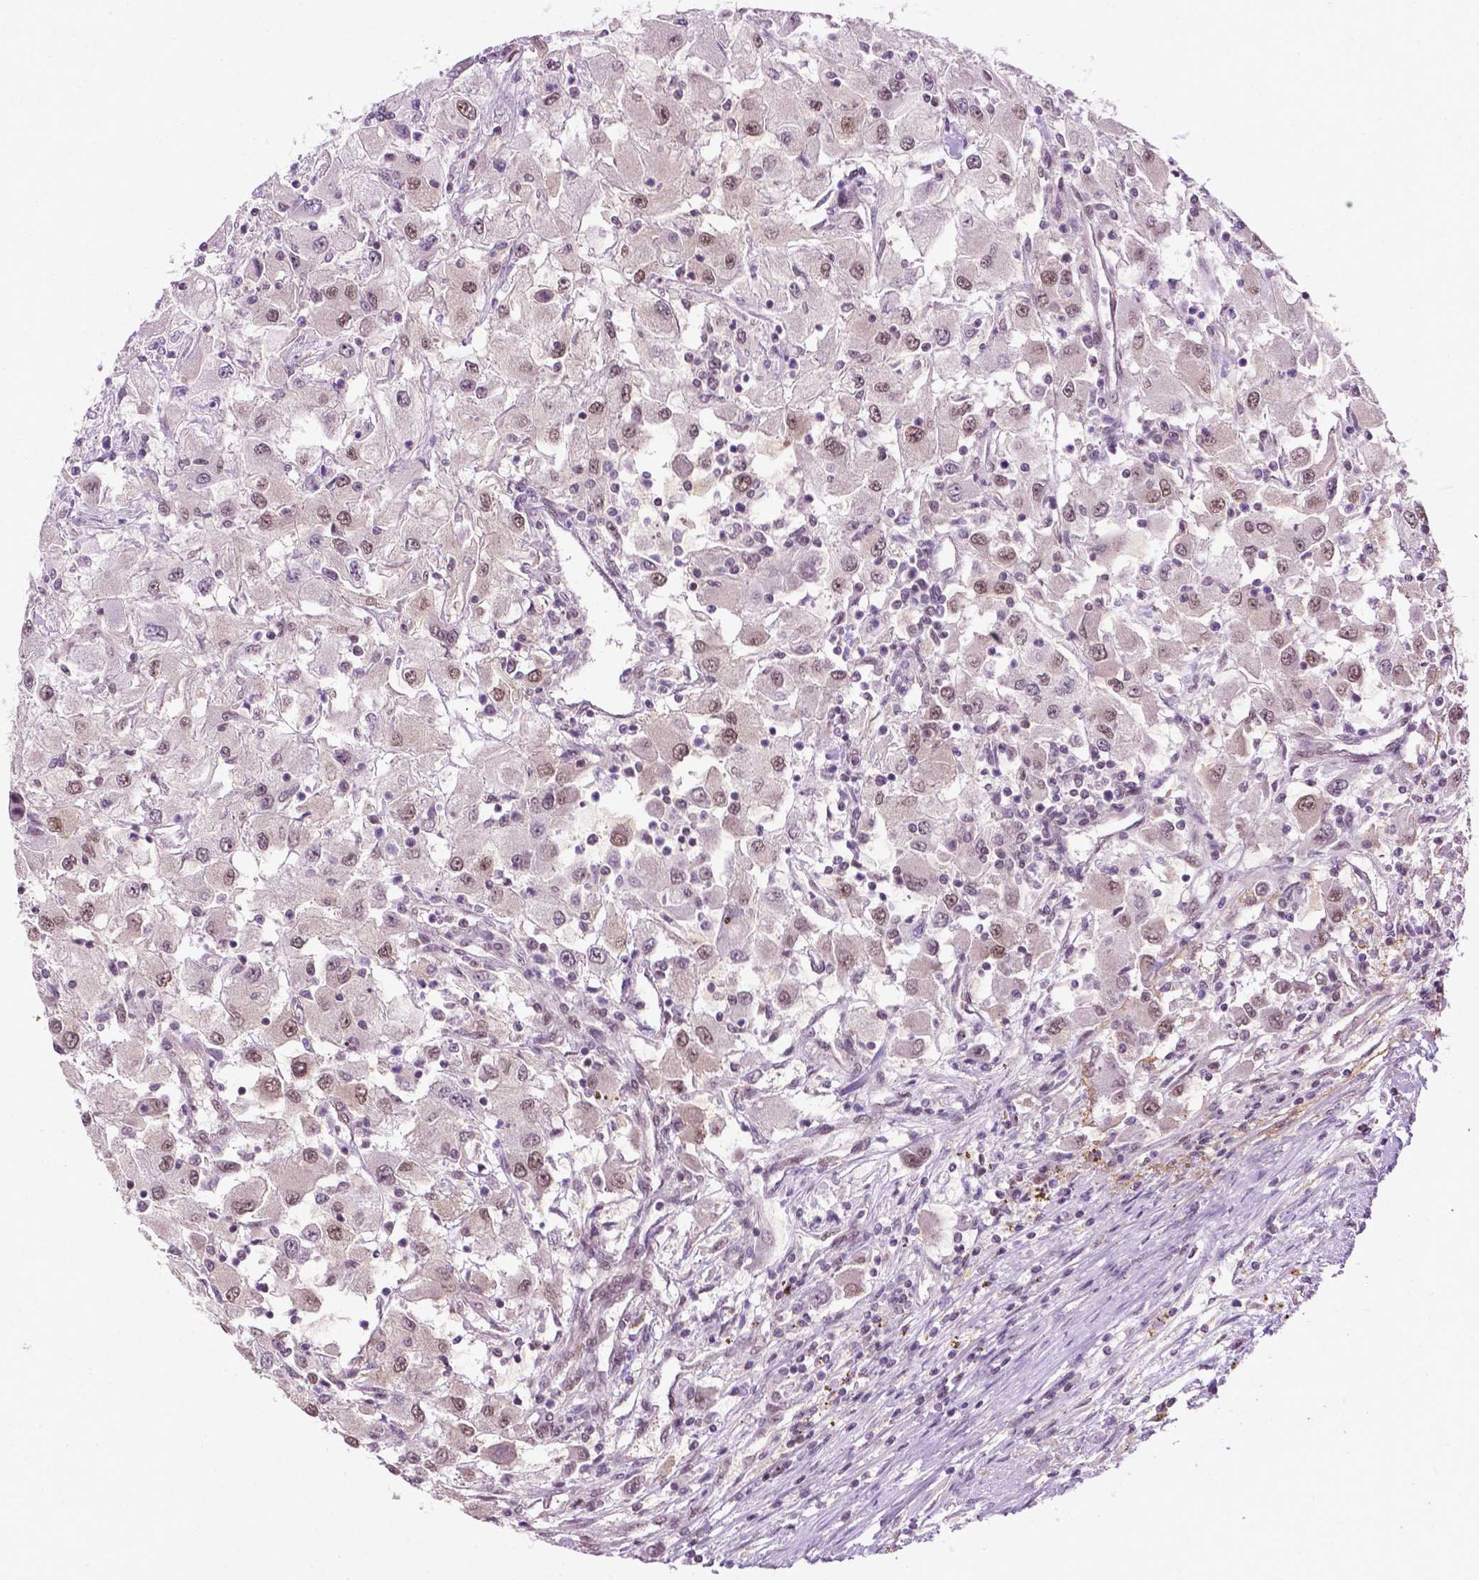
{"staining": {"intensity": "weak", "quantity": "25%-75%", "location": "nuclear"}, "tissue": "renal cancer", "cell_type": "Tumor cells", "image_type": "cancer", "snomed": [{"axis": "morphology", "description": "Adenocarcinoma, NOS"}, {"axis": "topography", "description": "Kidney"}], "caption": "Immunohistochemical staining of human adenocarcinoma (renal) demonstrates low levels of weak nuclear protein positivity in approximately 25%-75% of tumor cells.", "gene": "UBQLN4", "patient": {"sex": "female", "age": 67}}